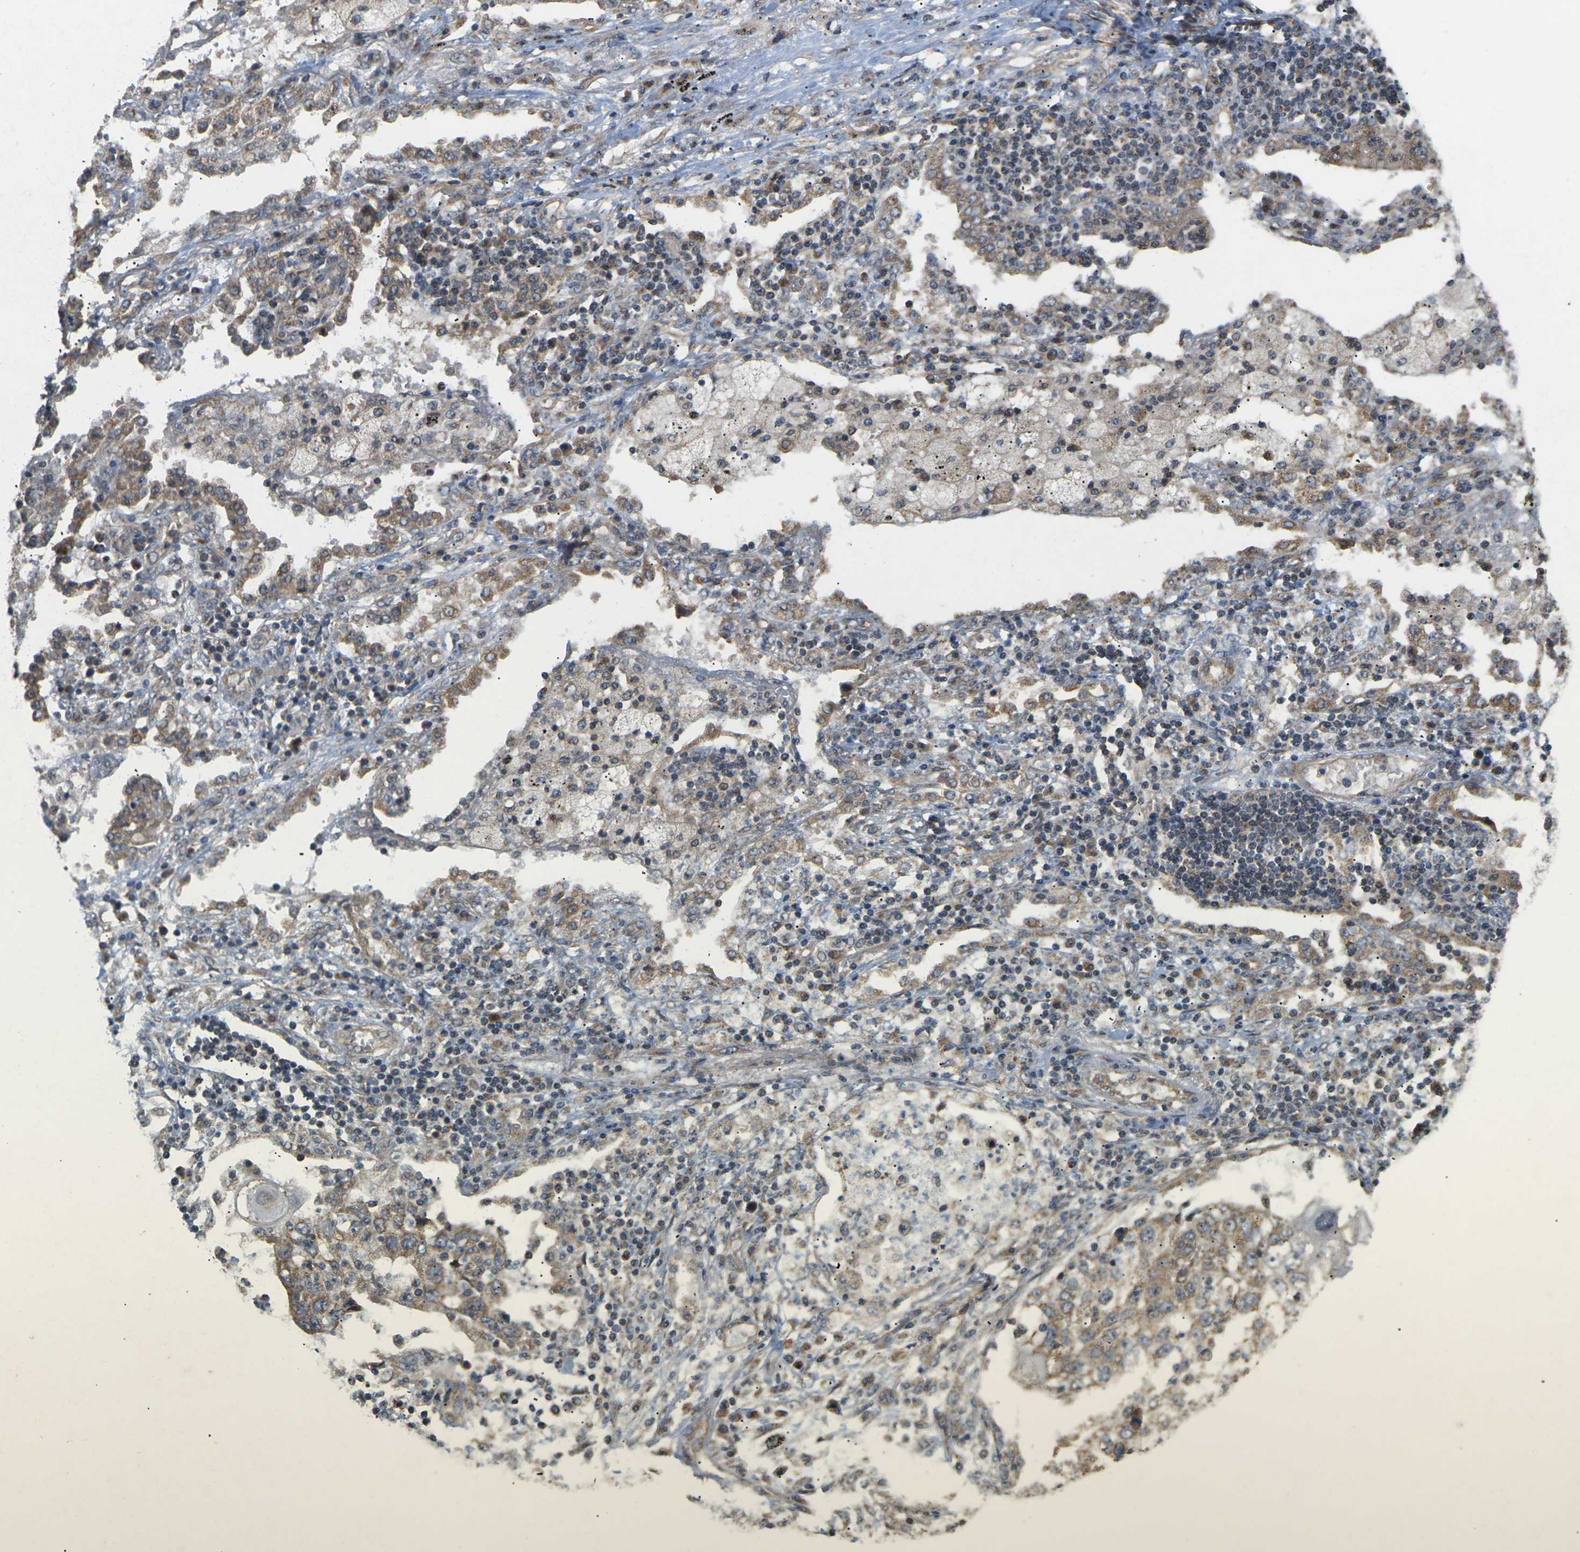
{"staining": {"intensity": "weak", "quantity": ">75%", "location": "cytoplasmic/membranous"}, "tissue": "lung cancer", "cell_type": "Tumor cells", "image_type": "cancer", "snomed": [{"axis": "morphology", "description": "Squamous cell carcinoma, NOS"}, {"axis": "topography", "description": "Lung"}], "caption": "IHC micrograph of neoplastic tissue: lung cancer (squamous cell carcinoma) stained using immunohistochemistry reveals low levels of weak protein expression localized specifically in the cytoplasmic/membranous of tumor cells, appearing as a cytoplasmic/membranous brown color.", "gene": "KSR1", "patient": {"sex": "female", "age": 63}}